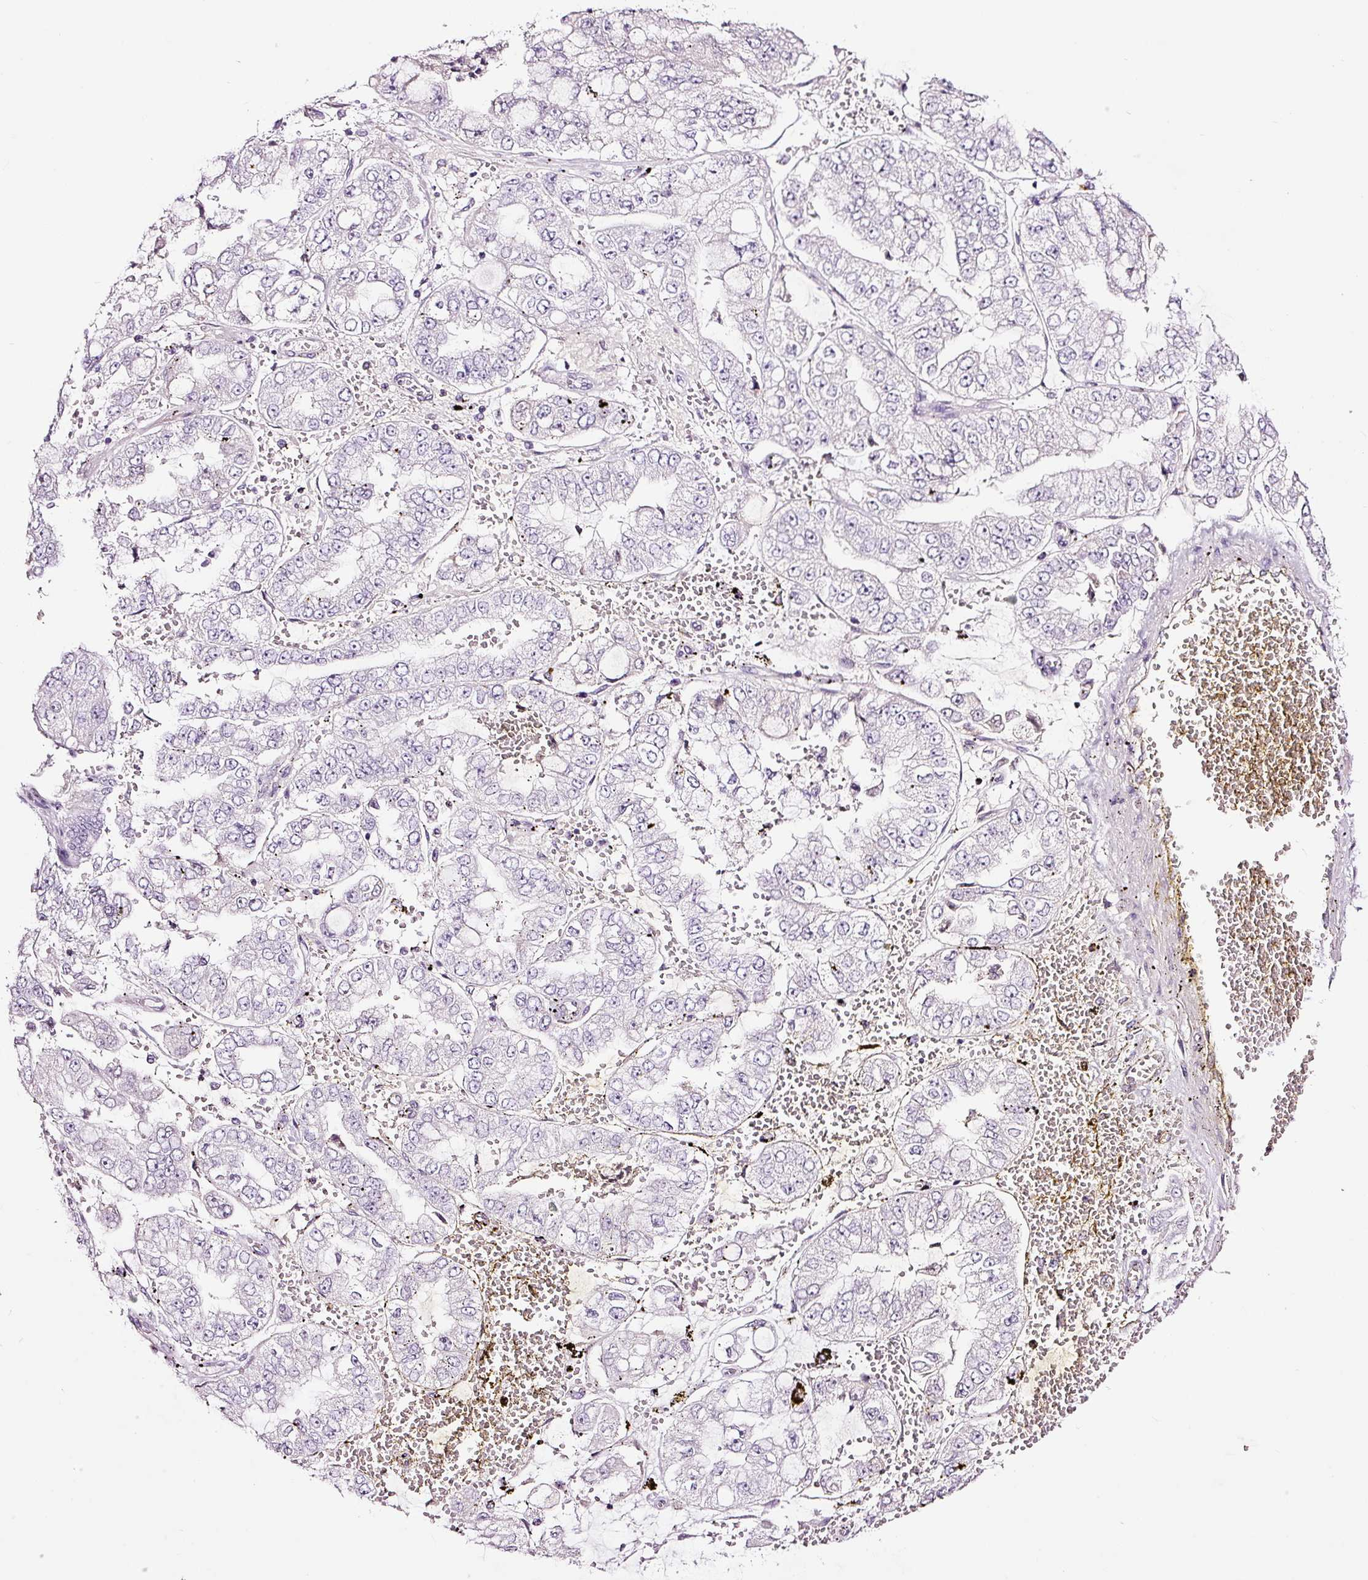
{"staining": {"intensity": "negative", "quantity": "none", "location": "none"}, "tissue": "stomach cancer", "cell_type": "Tumor cells", "image_type": "cancer", "snomed": [{"axis": "morphology", "description": "Adenocarcinoma, NOS"}, {"axis": "topography", "description": "Stomach"}], "caption": "Protein analysis of stomach cancer (adenocarcinoma) exhibits no significant positivity in tumor cells.", "gene": "LAMP3", "patient": {"sex": "male", "age": 76}}